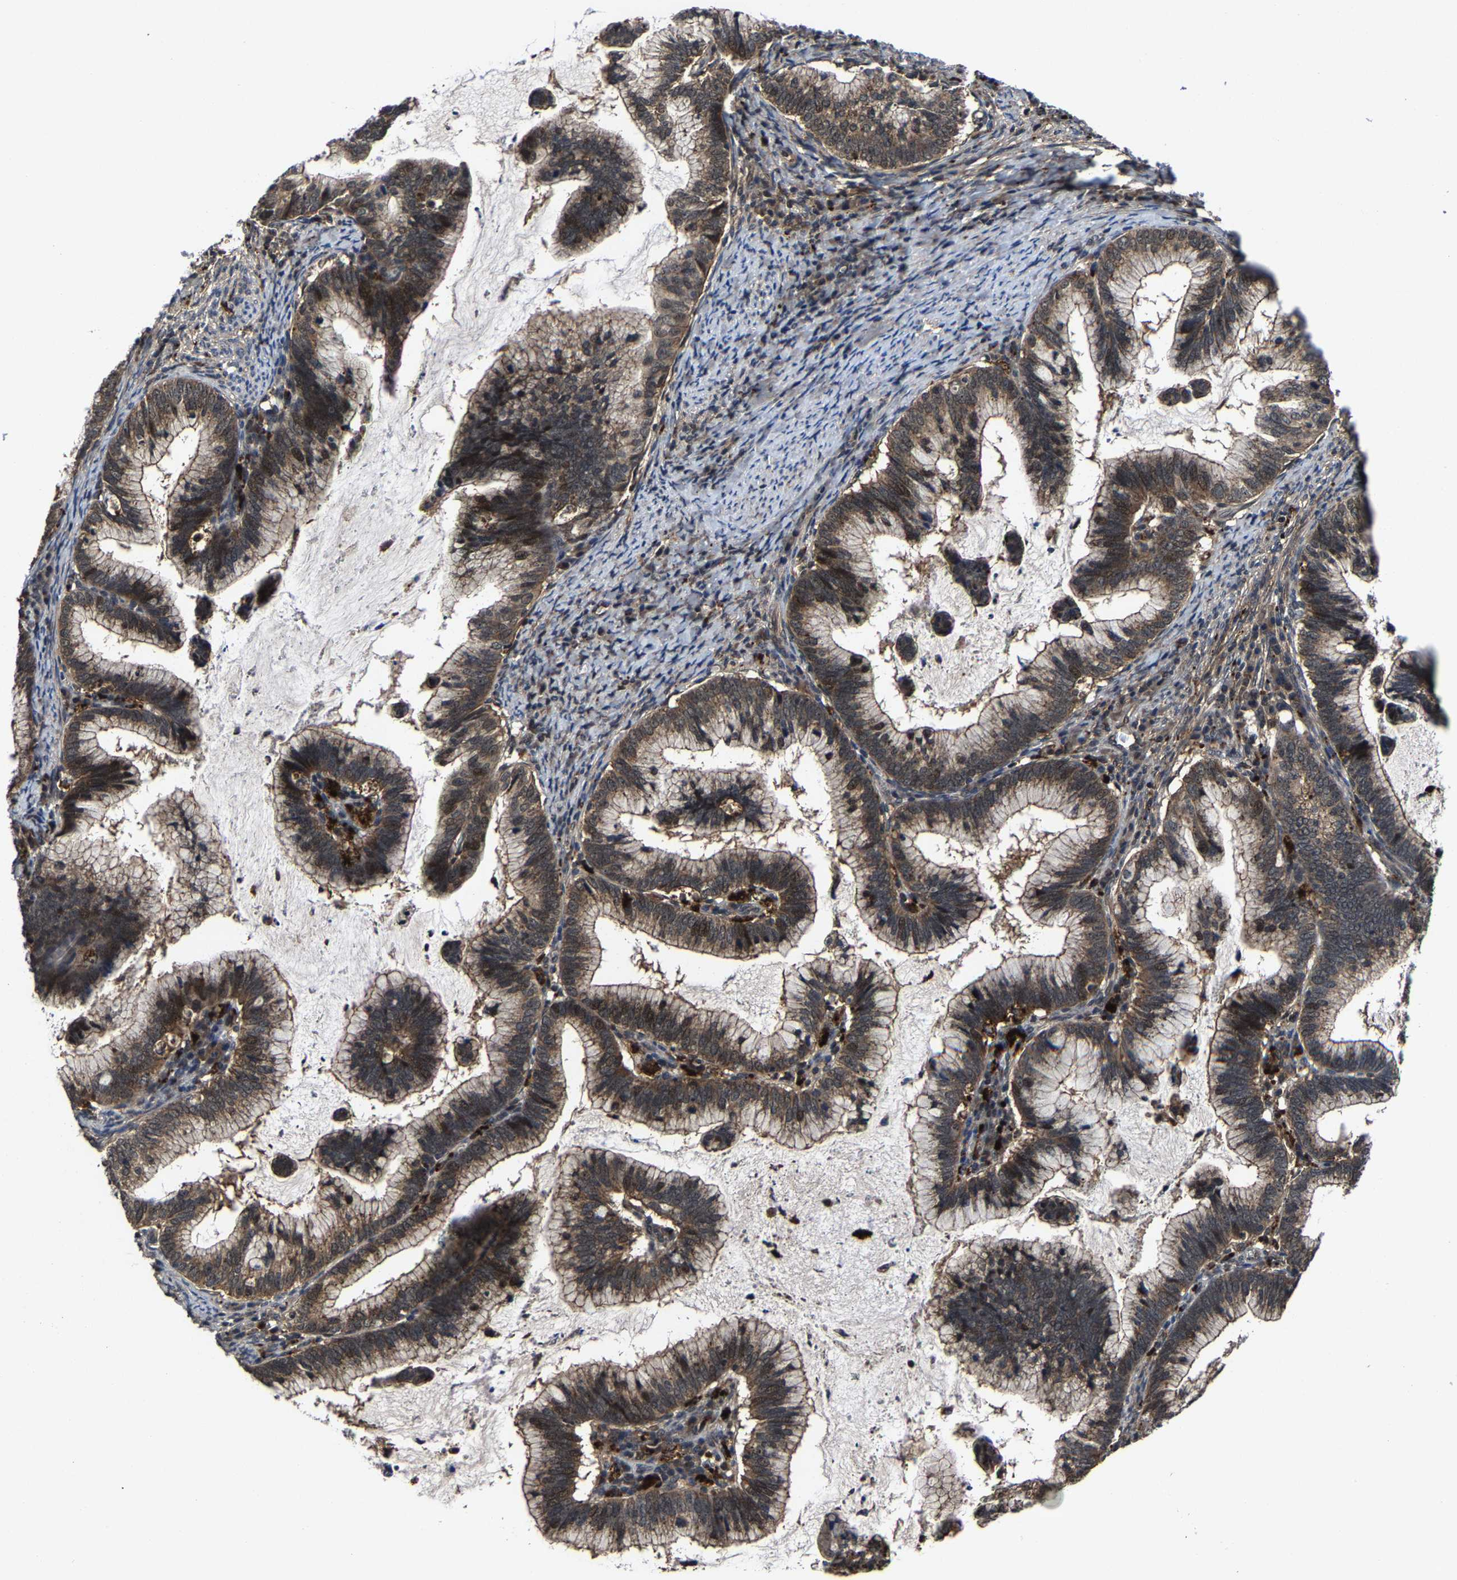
{"staining": {"intensity": "moderate", "quantity": ">75%", "location": "cytoplasmic/membranous,nuclear"}, "tissue": "cervical cancer", "cell_type": "Tumor cells", "image_type": "cancer", "snomed": [{"axis": "morphology", "description": "Adenocarcinoma, NOS"}, {"axis": "topography", "description": "Cervix"}], "caption": "Human cervical cancer stained with a brown dye demonstrates moderate cytoplasmic/membranous and nuclear positive expression in approximately >75% of tumor cells.", "gene": "ZCCHC7", "patient": {"sex": "female", "age": 36}}